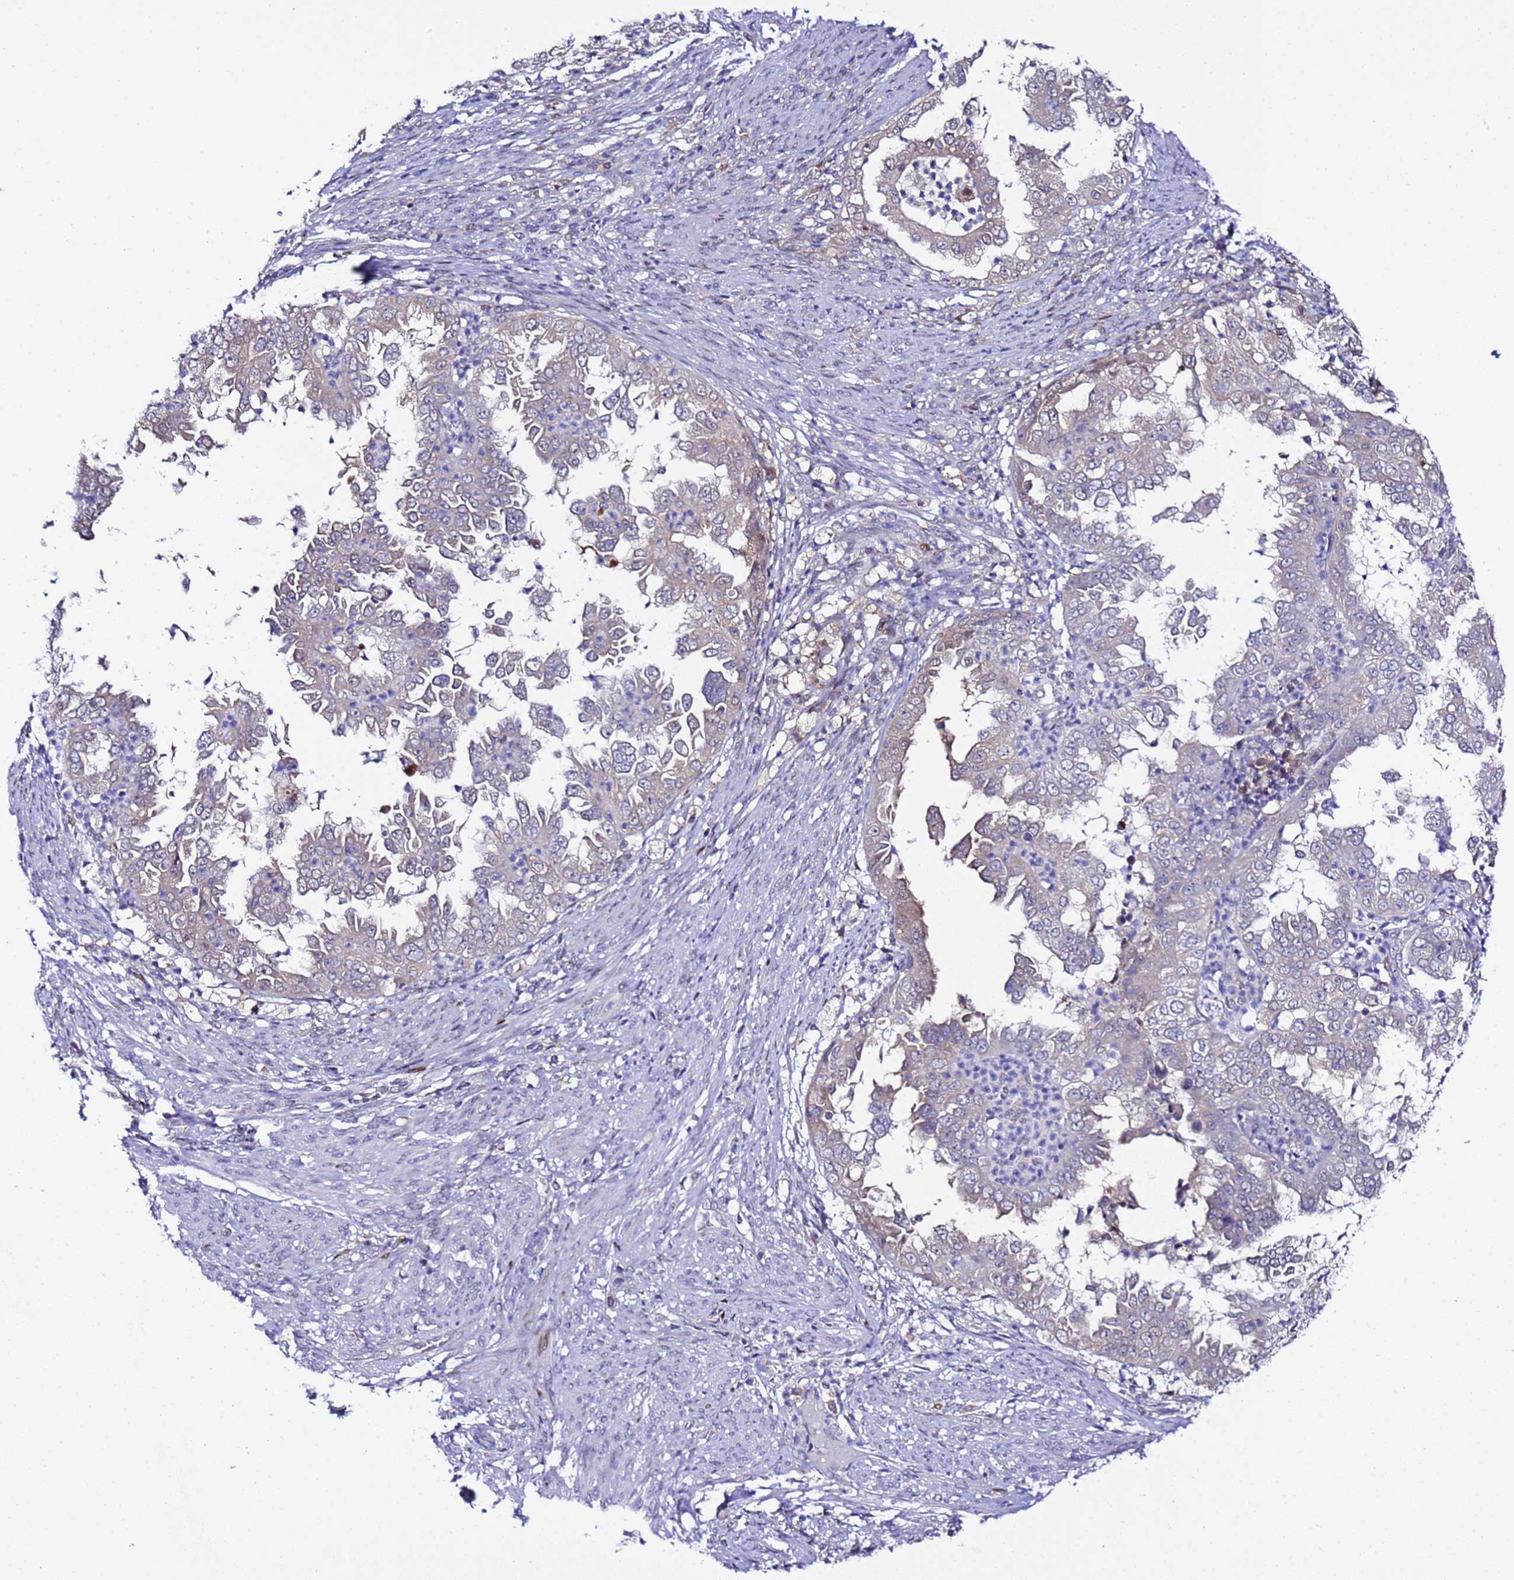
{"staining": {"intensity": "negative", "quantity": "none", "location": "none"}, "tissue": "endometrial cancer", "cell_type": "Tumor cells", "image_type": "cancer", "snomed": [{"axis": "morphology", "description": "Adenocarcinoma, NOS"}, {"axis": "topography", "description": "Endometrium"}], "caption": "Immunohistochemical staining of human endometrial cancer displays no significant positivity in tumor cells. (Stains: DAB IHC with hematoxylin counter stain, Microscopy: brightfield microscopy at high magnification).", "gene": "ALG3", "patient": {"sex": "female", "age": 85}}